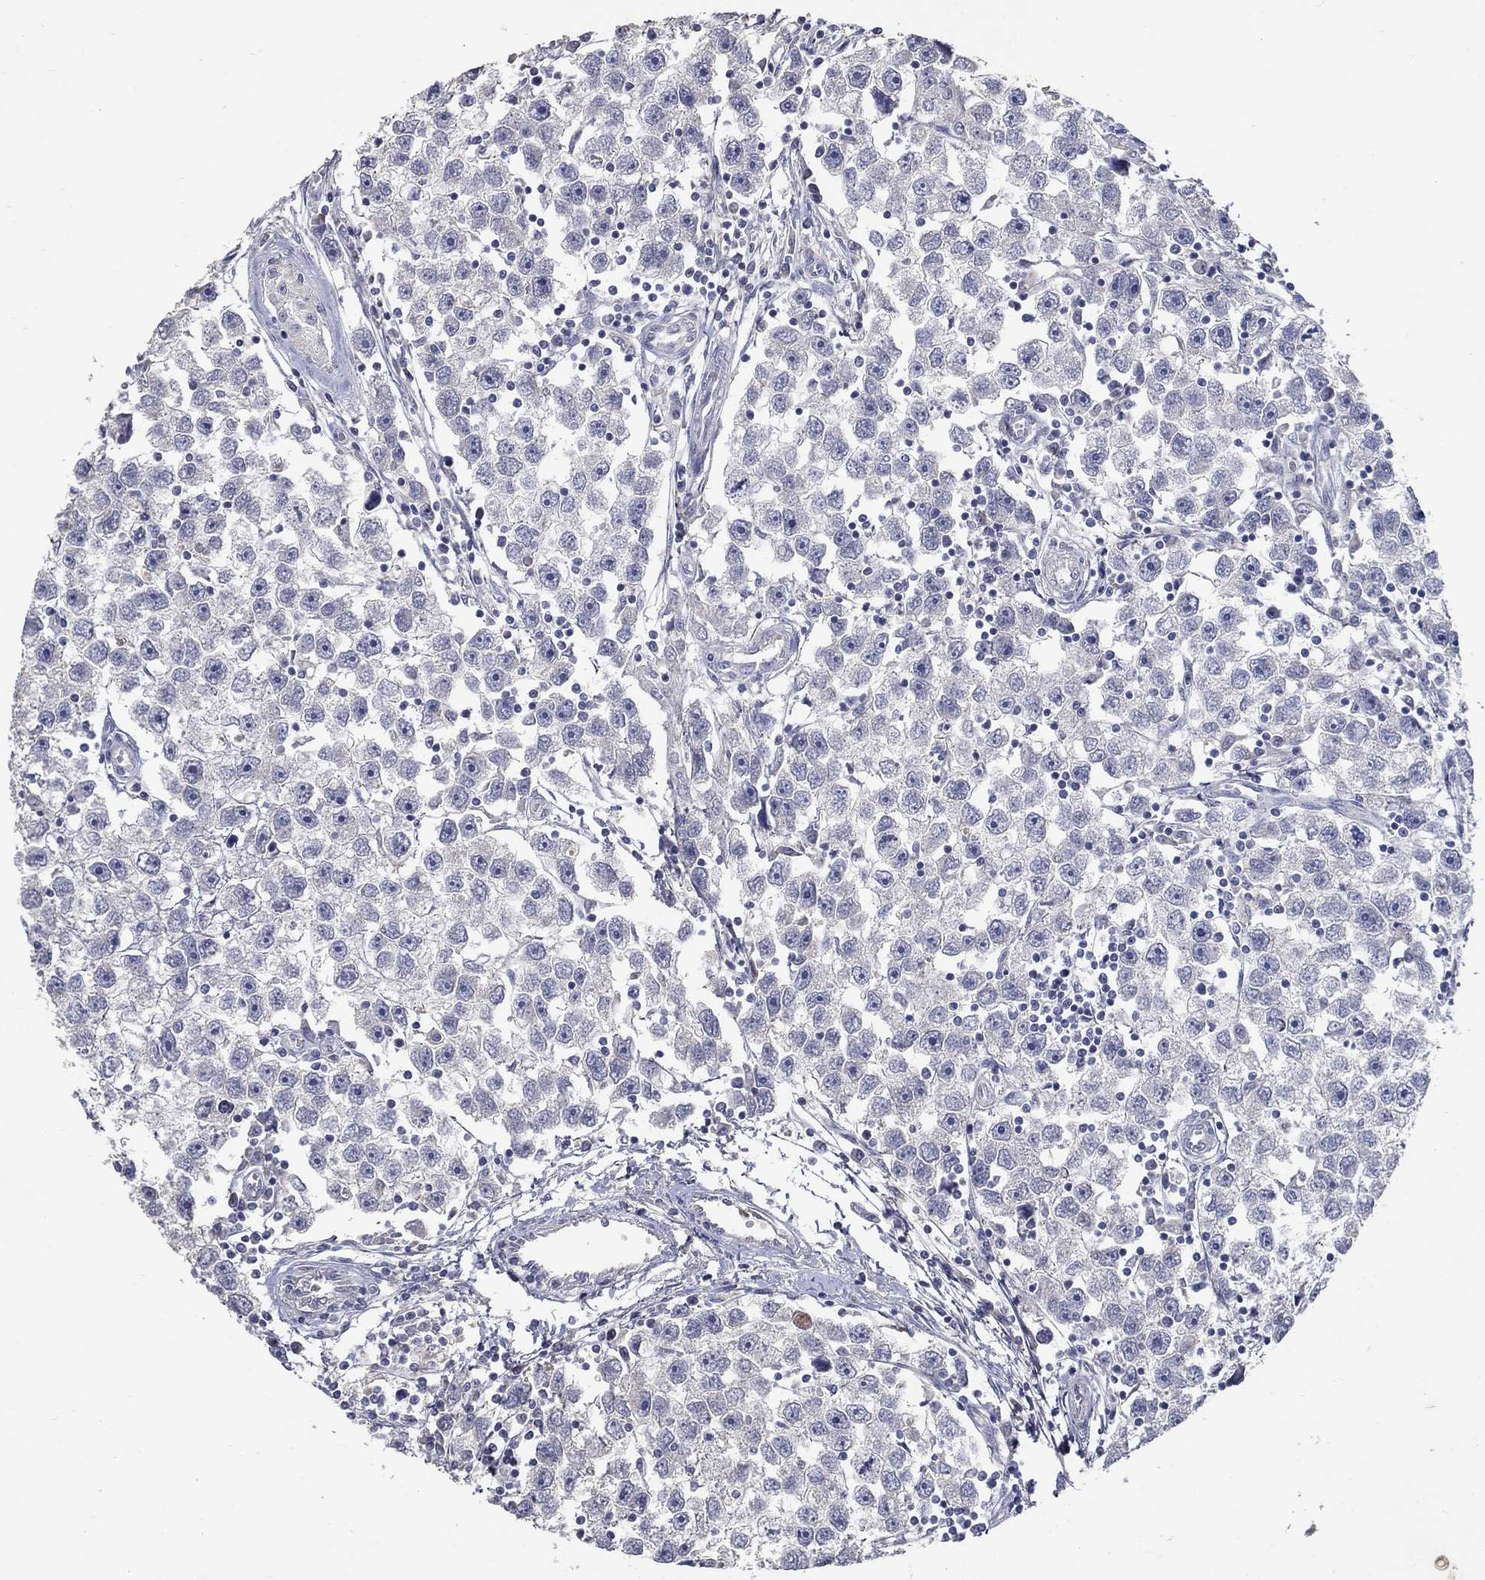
{"staining": {"intensity": "negative", "quantity": "none", "location": "none"}, "tissue": "testis cancer", "cell_type": "Tumor cells", "image_type": "cancer", "snomed": [{"axis": "morphology", "description": "Seminoma, NOS"}, {"axis": "topography", "description": "Testis"}], "caption": "Testis cancer stained for a protein using immunohistochemistry (IHC) shows no staining tumor cells.", "gene": "PROZ", "patient": {"sex": "male", "age": 30}}